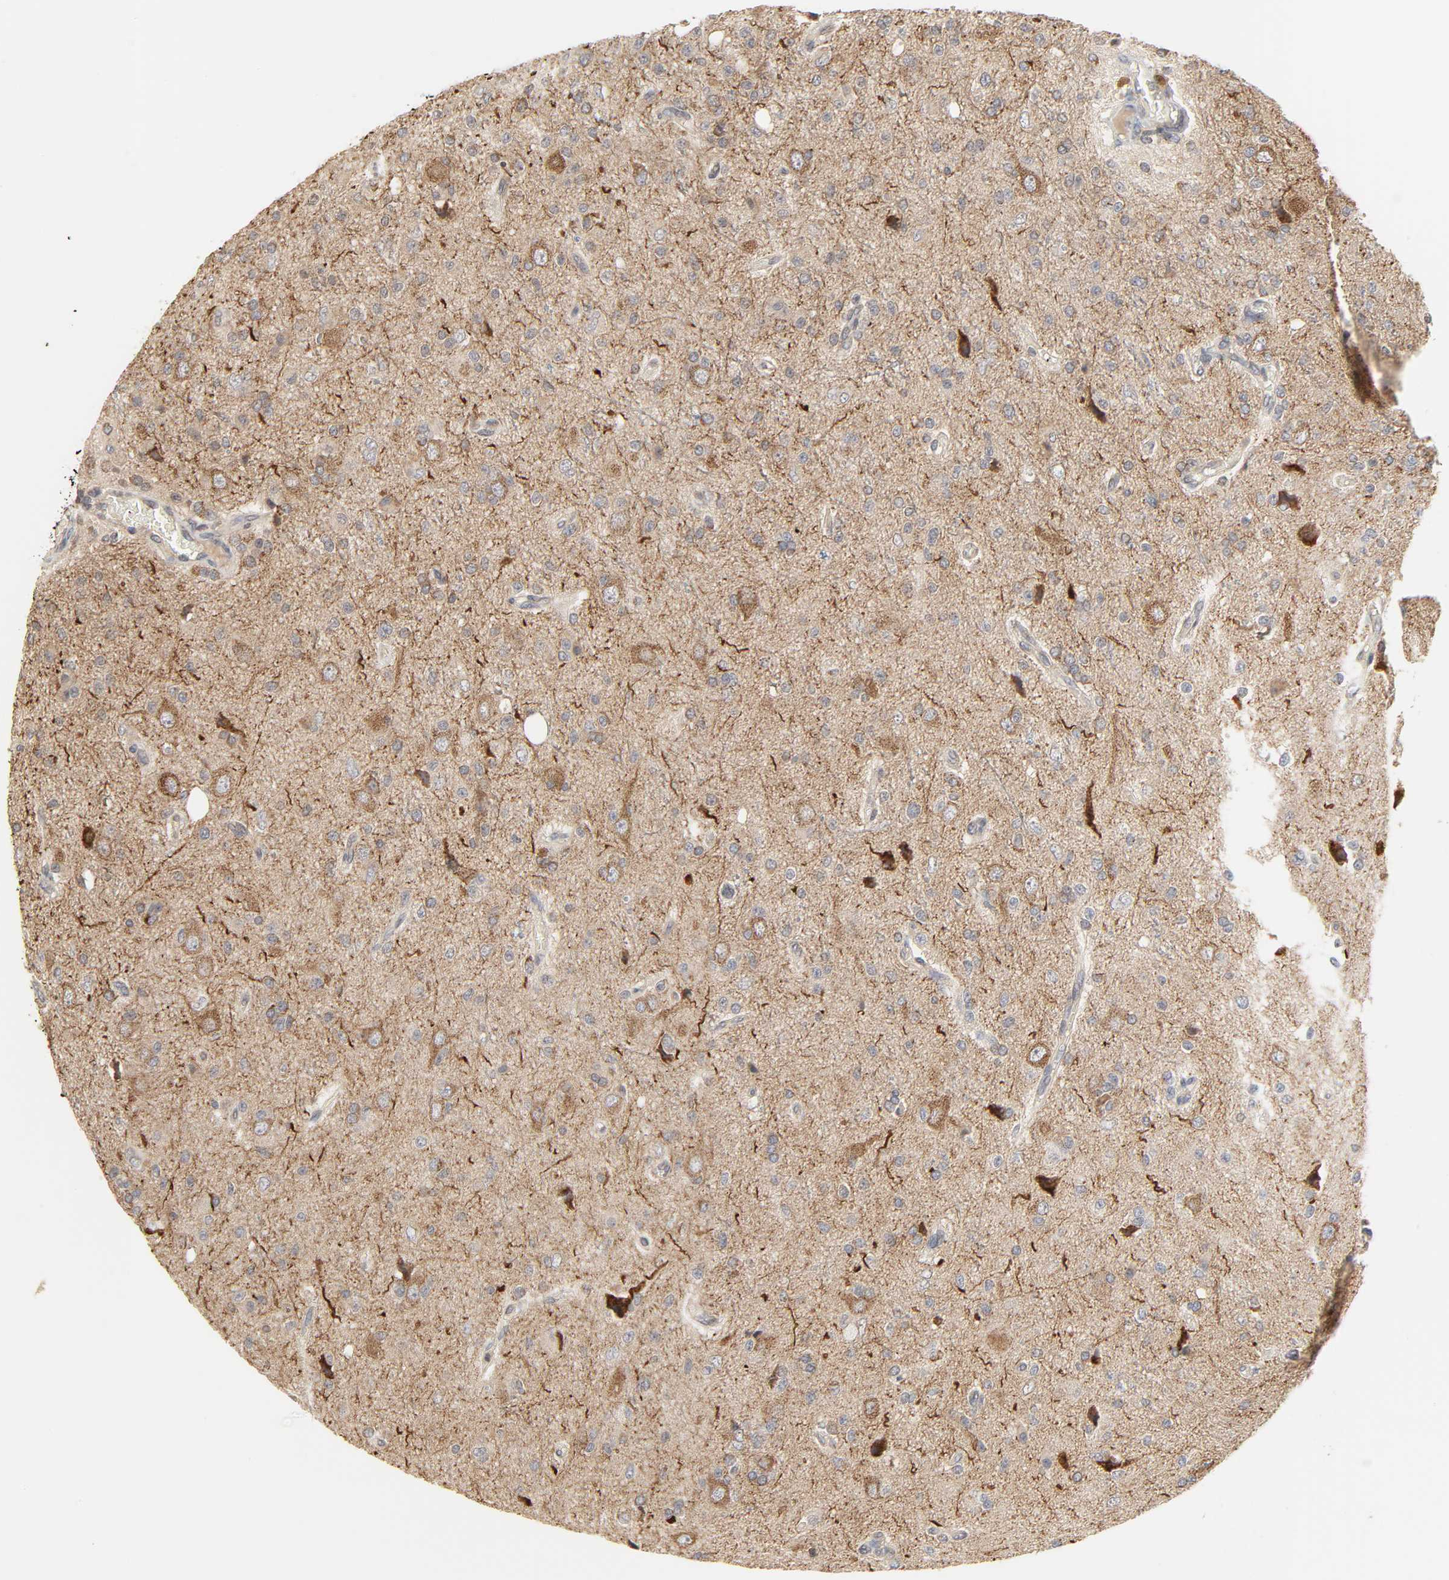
{"staining": {"intensity": "weak", "quantity": "25%-75%", "location": "cytoplasmic/membranous"}, "tissue": "glioma", "cell_type": "Tumor cells", "image_type": "cancer", "snomed": [{"axis": "morphology", "description": "Glioma, malignant, High grade"}, {"axis": "topography", "description": "Brain"}], "caption": "Immunohistochemical staining of malignant high-grade glioma shows weak cytoplasmic/membranous protein staining in approximately 25%-75% of tumor cells. (DAB IHC, brown staining for protein, blue staining for nuclei).", "gene": "CLEC4E", "patient": {"sex": "male", "age": 47}}